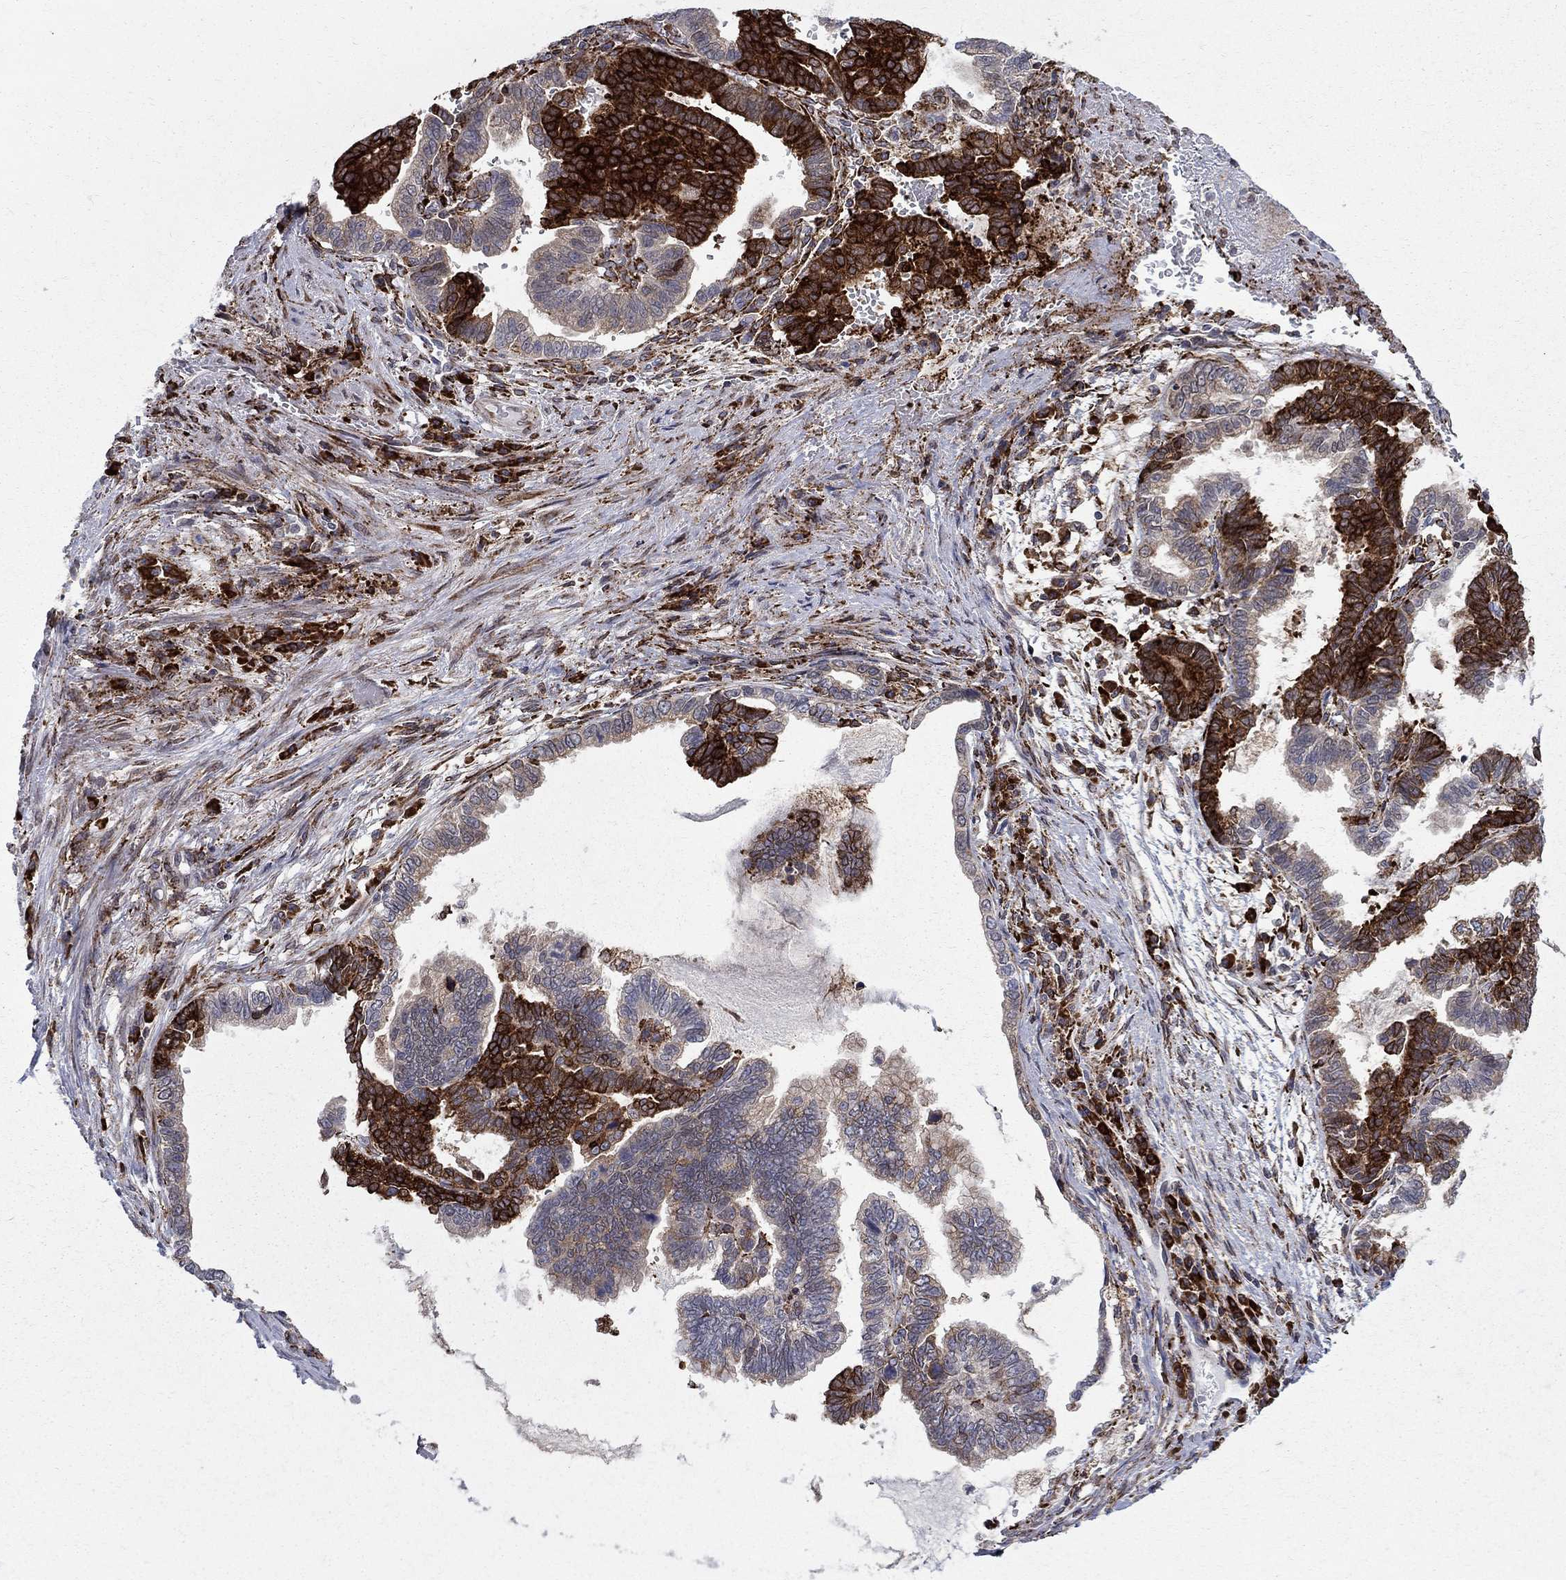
{"staining": {"intensity": "strong", "quantity": "25%-75%", "location": "cytoplasmic/membranous,nuclear"}, "tissue": "stomach cancer", "cell_type": "Tumor cells", "image_type": "cancer", "snomed": [{"axis": "morphology", "description": "Adenocarcinoma, NOS"}, {"axis": "topography", "description": "Stomach"}], "caption": "DAB (3,3'-diaminobenzidine) immunohistochemical staining of human adenocarcinoma (stomach) reveals strong cytoplasmic/membranous and nuclear protein positivity in about 25%-75% of tumor cells. Using DAB (3,3'-diaminobenzidine) (brown) and hematoxylin (blue) stains, captured at high magnification using brightfield microscopy.", "gene": "CAB39L", "patient": {"sex": "male", "age": 83}}